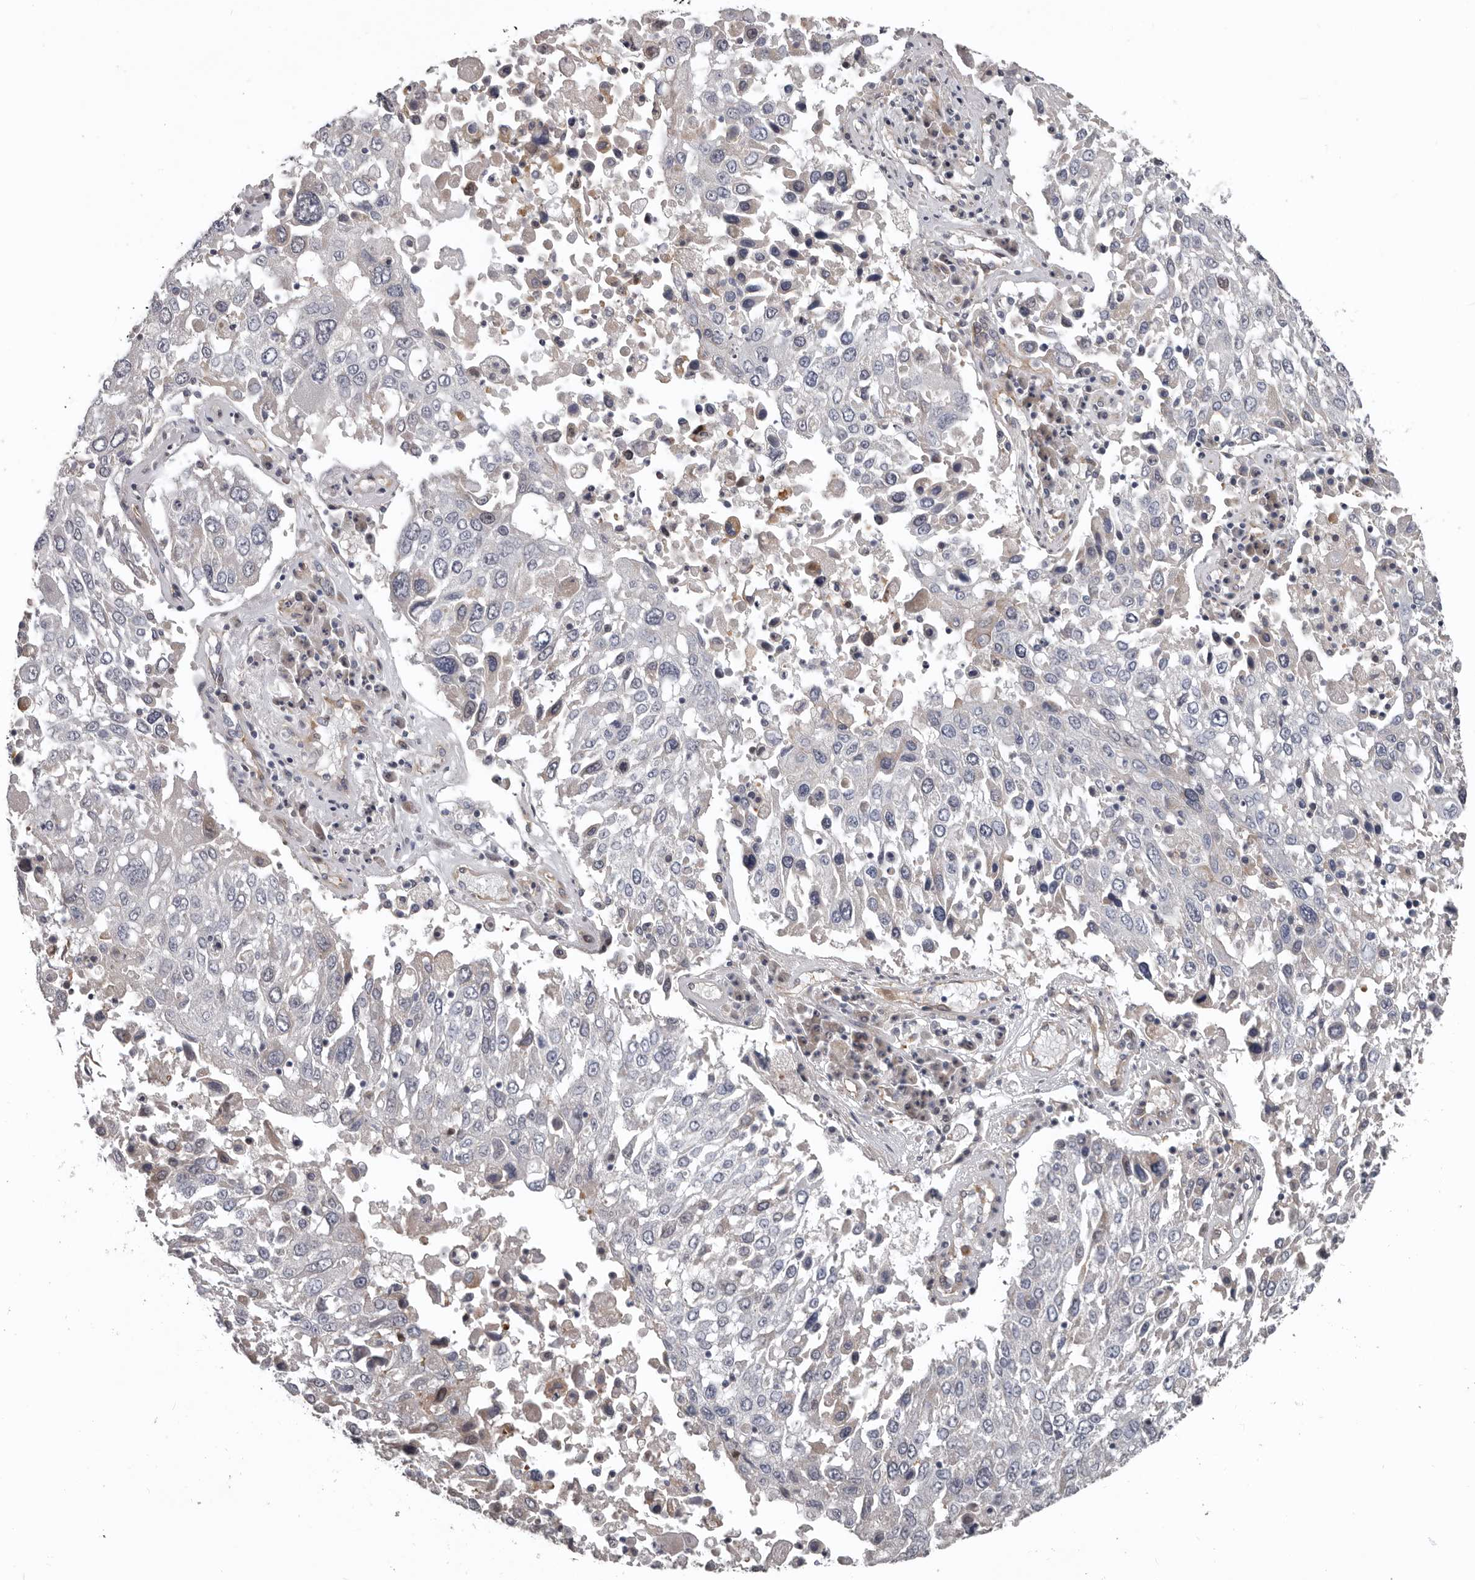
{"staining": {"intensity": "negative", "quantity": "none", "location": "none"}, "tissue": "lung cancer", "cell_type": "Tumor cells", "image_type": "cancer", "snomed": [{"axis": "morphology", "description": "Squamous cell carcinoma, NOS"}, {"axis": "topography", "description": "Lung"}], "caption": "A micrograph of human lung cancer (squamous cell carcinoma) is negative for staining in tumor cells.", "gene": "RNF217", "patient": {"sex": "male", "age": 65}}